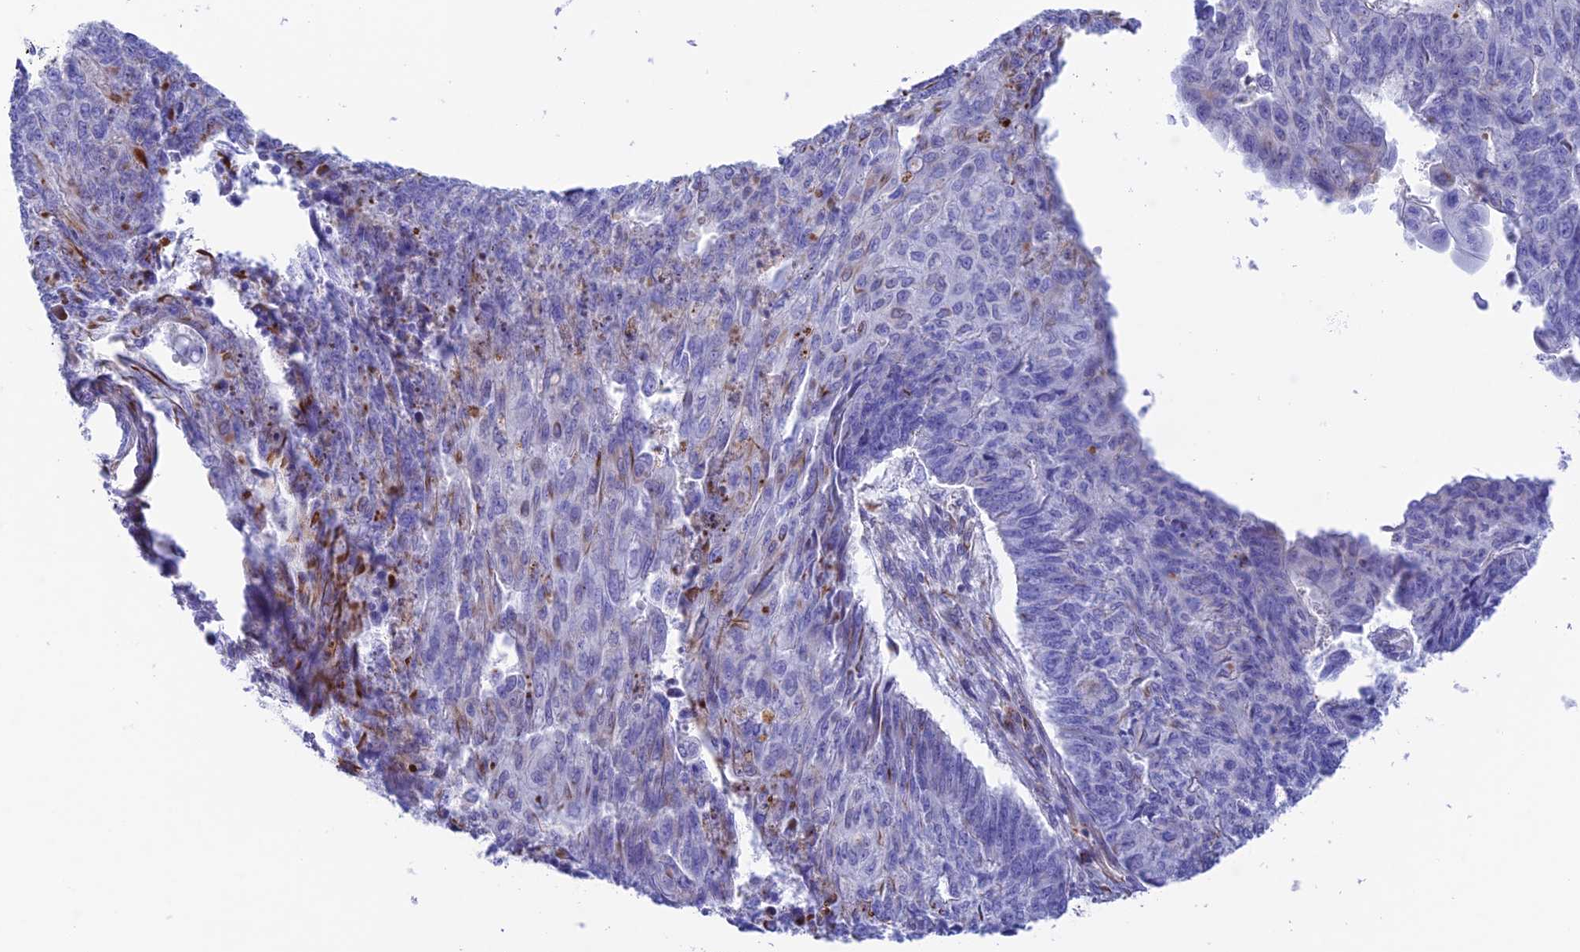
{"staining": {"intensity": "negative", "quantity": "none", "location": "none"}, "tissue": "endometrial cancer", "cell_type": "Tumor cells", "image_type": "cancer", "snomed": [{"axis": "morphology", "description": "Adenocarcinoma, NOS"}, {"axis": "topography", "description": "Endometrium"}], "caption": "Immunohistochemistry (IHC) photomicrograph of neoplastic tissue: human endometrial cancer (adenocarcinoma) stained with DAB reveals no significant protein positivity in tumor cells.", "gene": "ZNF652", "patient": {"sex": "female", "age": 32}}